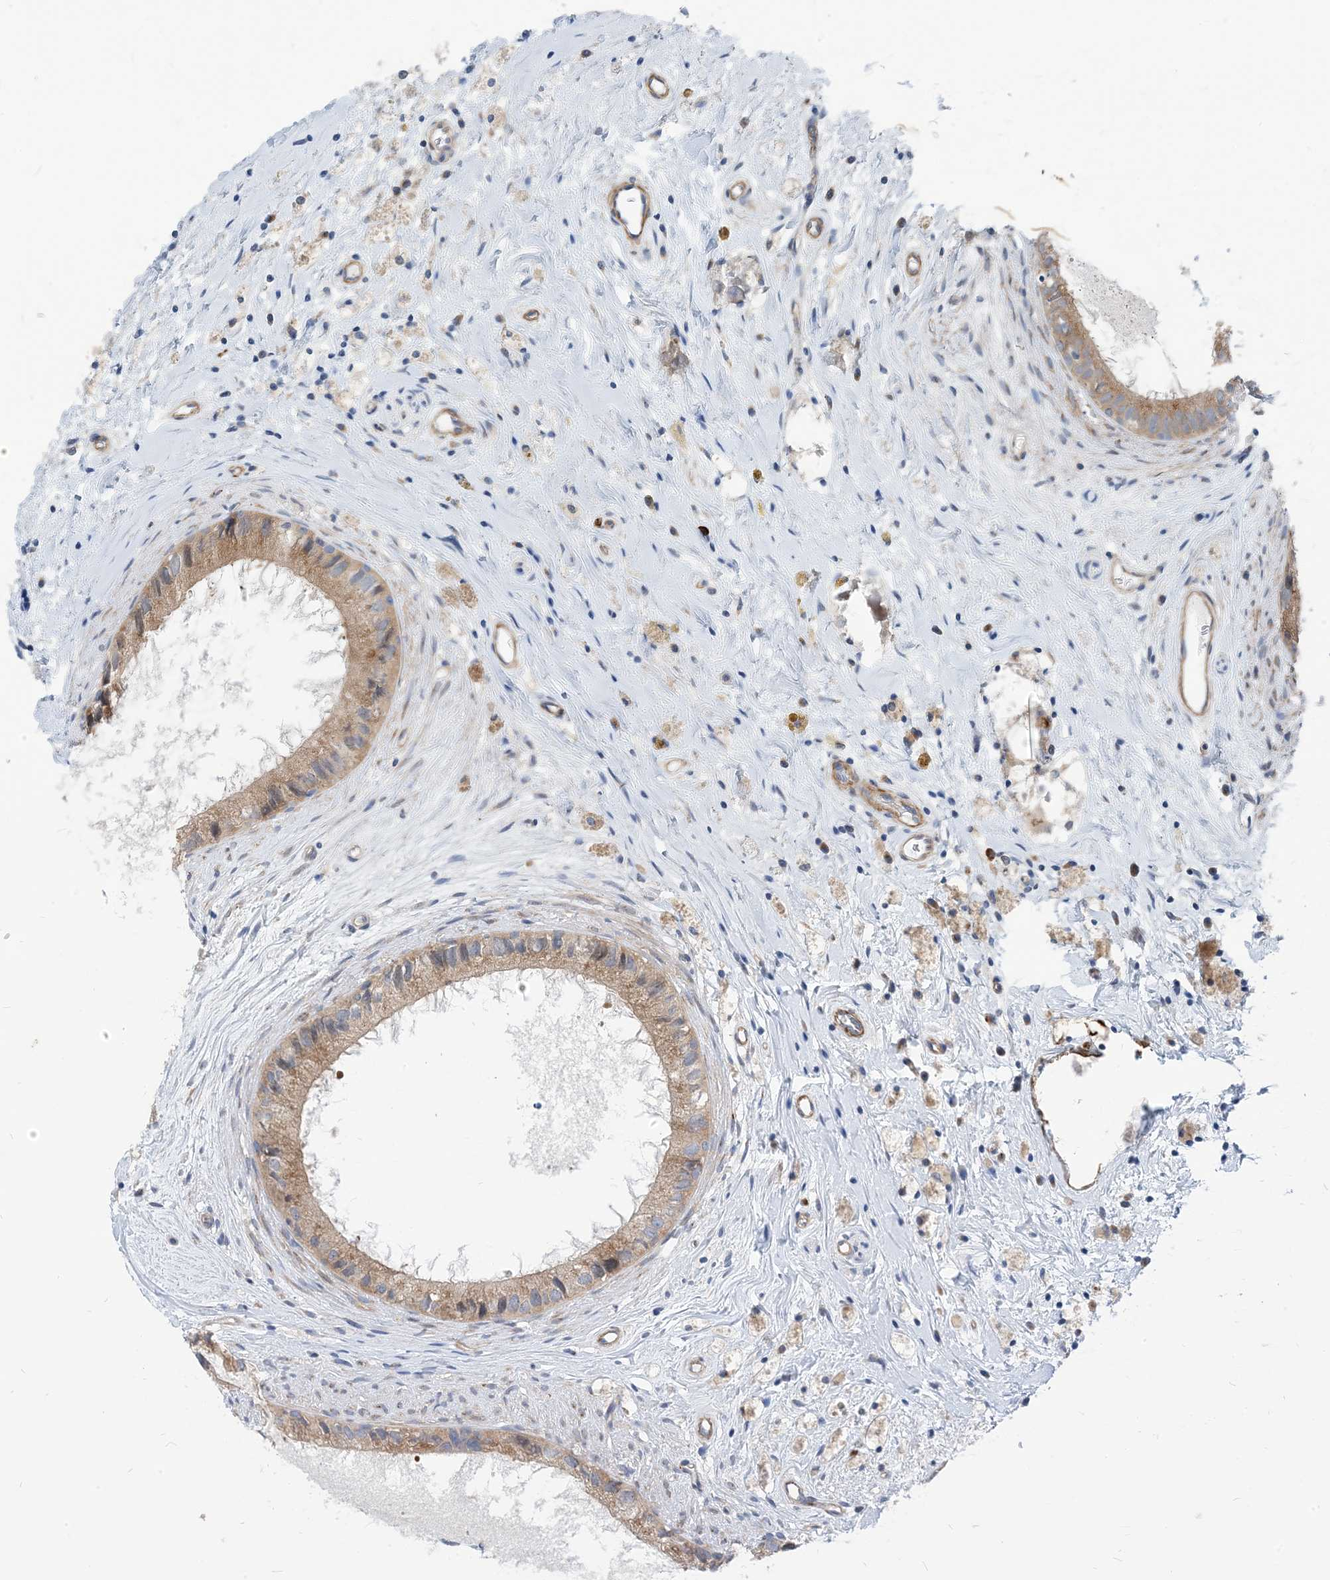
{"staining": {"intensity": "moderate", "quantity": ">75%", "location": "cytoplasmic/membranous"}, "tissue": "epididymis", "cell_type": "Glandular cells", "image_type": "normal", "snomed": [{"axis": "morphology", "description": "Normal tissue, NOS"}, {"axis": "topography", "description": "Epididymis"}], "caption": "Immunohistochemistry (IHC) of unremarkable human epididymis displays medium levels of moderate cytoplasmic/membranous expression in about >75% of glandular cells. (Brightfield microscopy of DAB IHC at high magnification).", "gene": "PLEKHA3", "patient": {"sex": "male", "age": 80}}